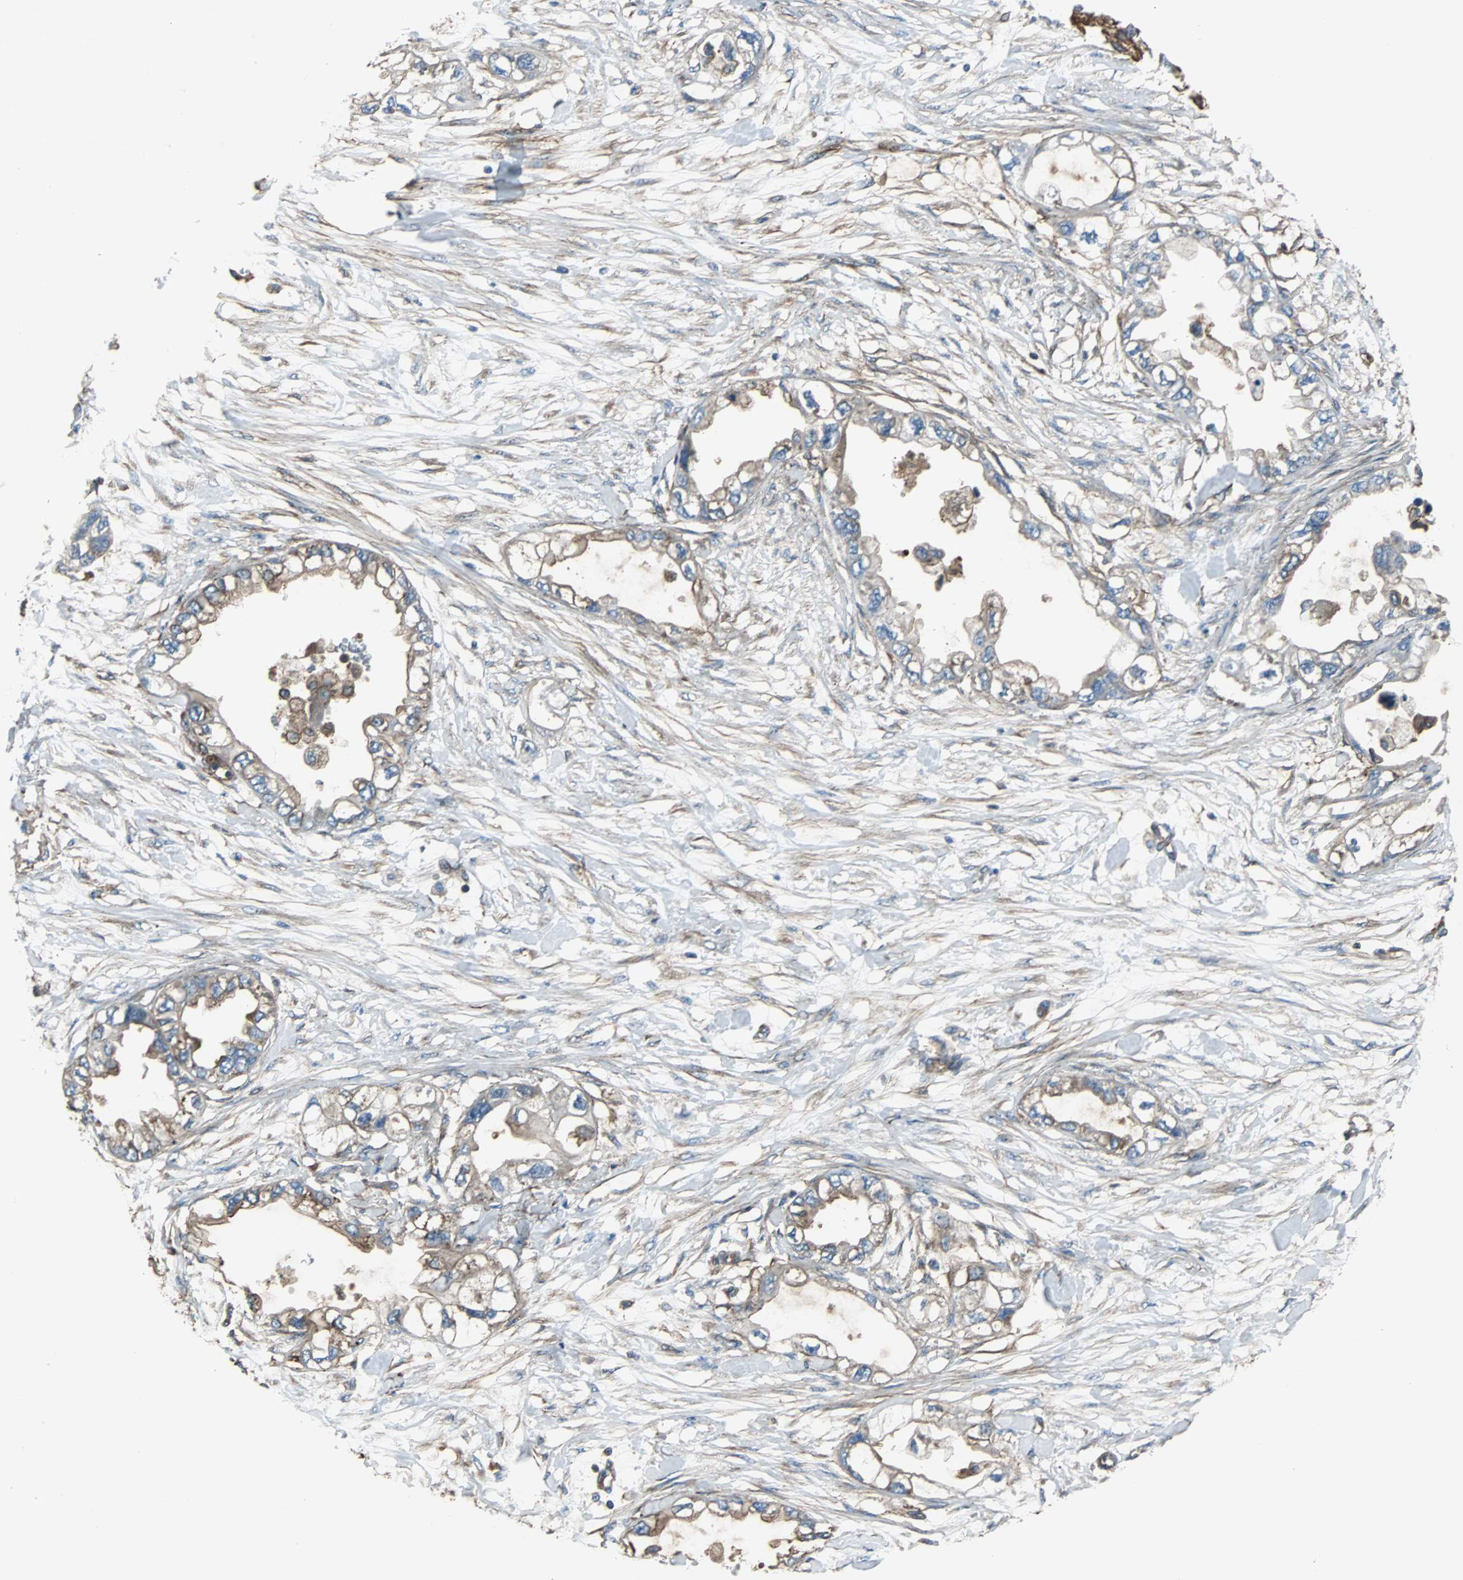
{"staining": {"intensity": "strong", "quantity": ">75%", "location": "cytoplasmic/membranous"}, "tissue": "endometrial cancer", "cell_type": "Tumor cells", "image_type": "cancer", "snomed": [{"axis": "morphology", "description": "Adenocarcinoma, NOS"}, {"axis": "topography", "description": "Endometrium"}], "caption": "Tumor cells reveal high levels of strong cytoplasmic/membranous staining in about >75% of cells in endometrial cancer (adenocarcinoma). The staining is performed using DAB (3,3'-diaminobenzidine) brown chromogen to label protein expression. The nuclei are counter-stained blue using hematoxylin.", "gene": "ACTN1", "patient": {"sex": "female", "age": 67}}